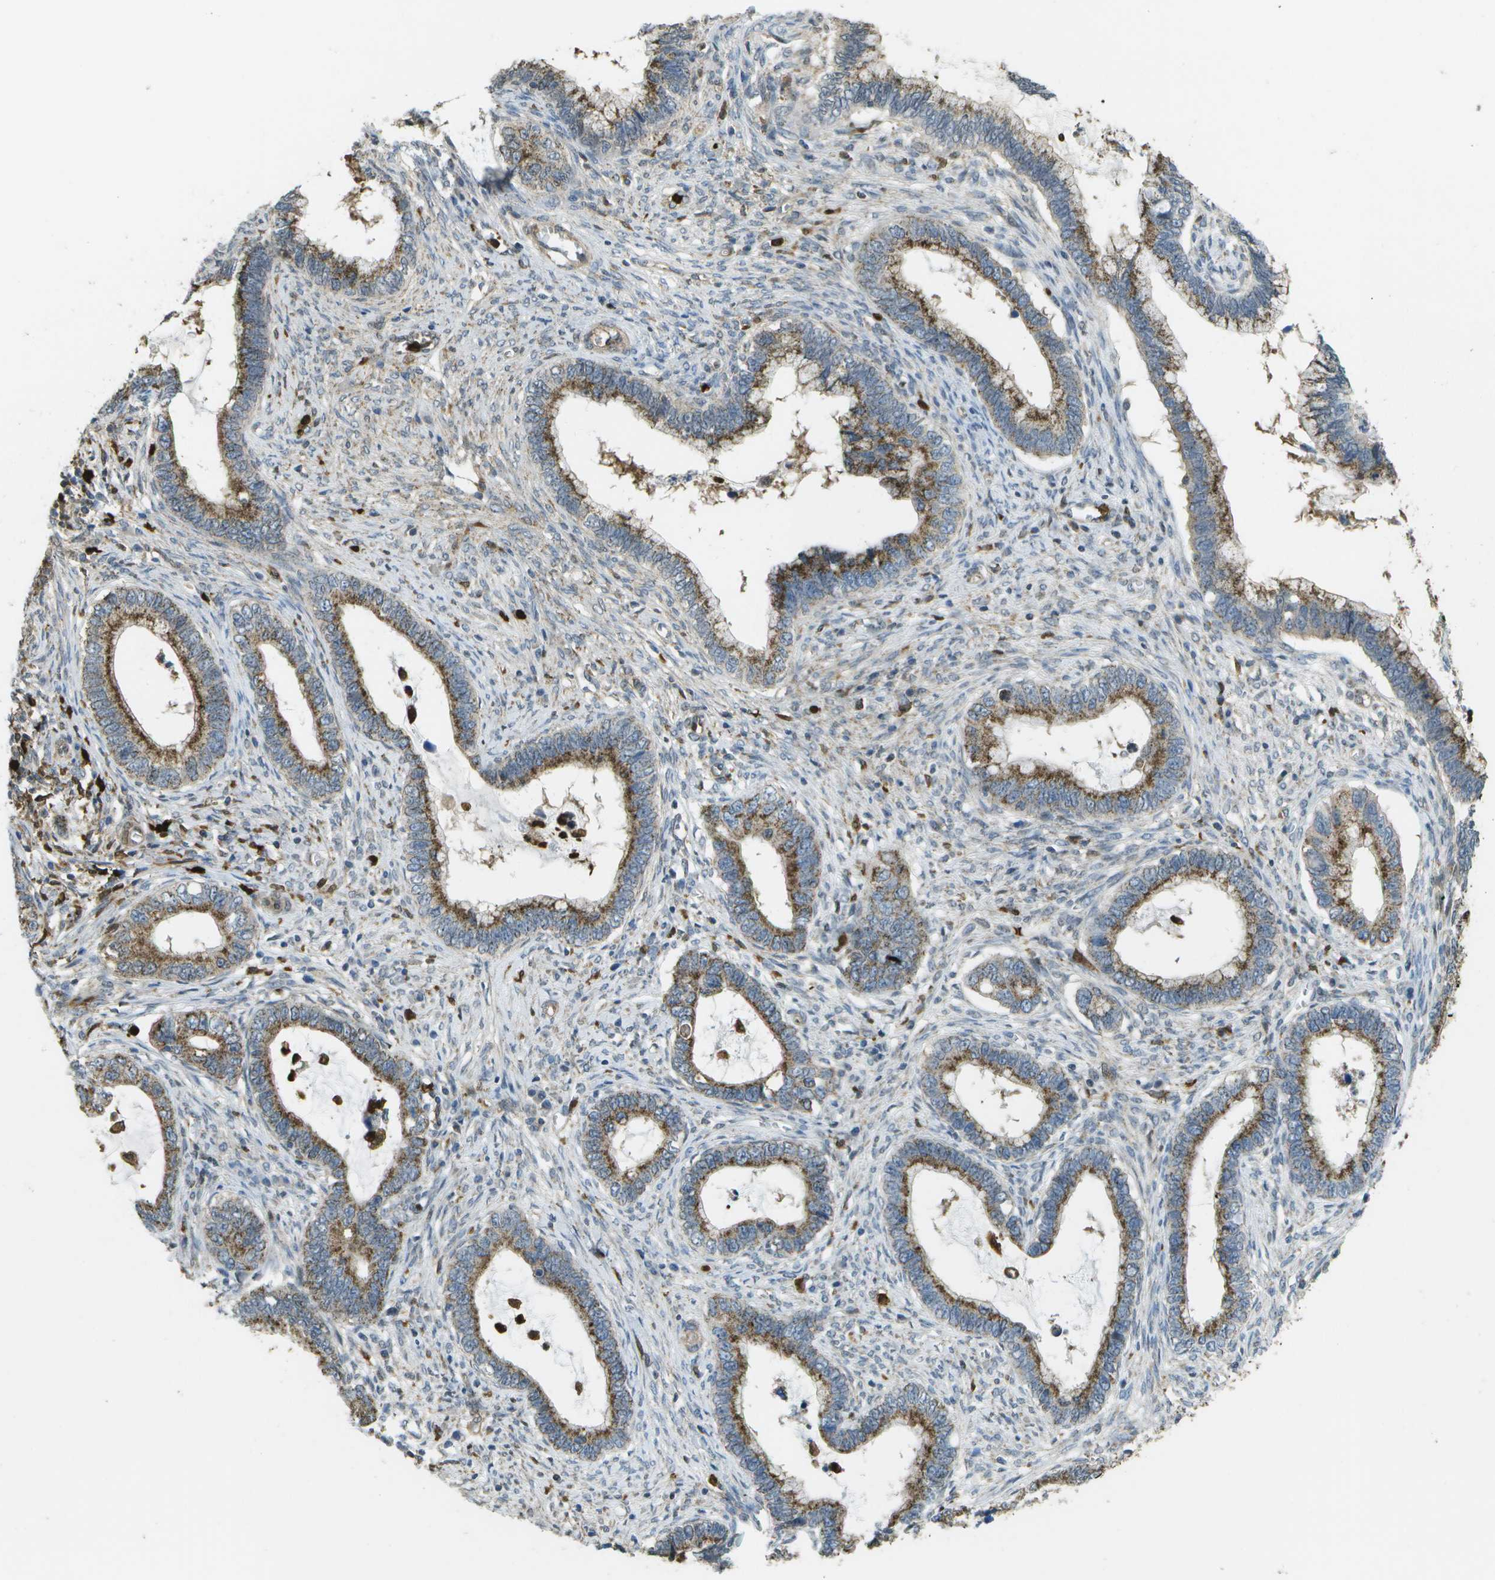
{"staining": {"intensity": "moderate", "quantity": ">75%", "location": "cytoplasmic/membranous"}, "tissue": "cervical cancer", "cell_type": "Tumor cells", "image_type": "cancer", "snomed": [{"axis": "morphology", "description": "Adenocarcinoma, NOS"}, {"axis": "topography", "description": "Cervix"}], "caption": "Cervical cancer stained with DAB immunohistochemistry demonstrates medium levels of moderate cytoplasmic/membranous positivity in approximately >75% of tumor cells.", "gene": "CACHD1", "patient": {"sex": "female", "age": 44}}